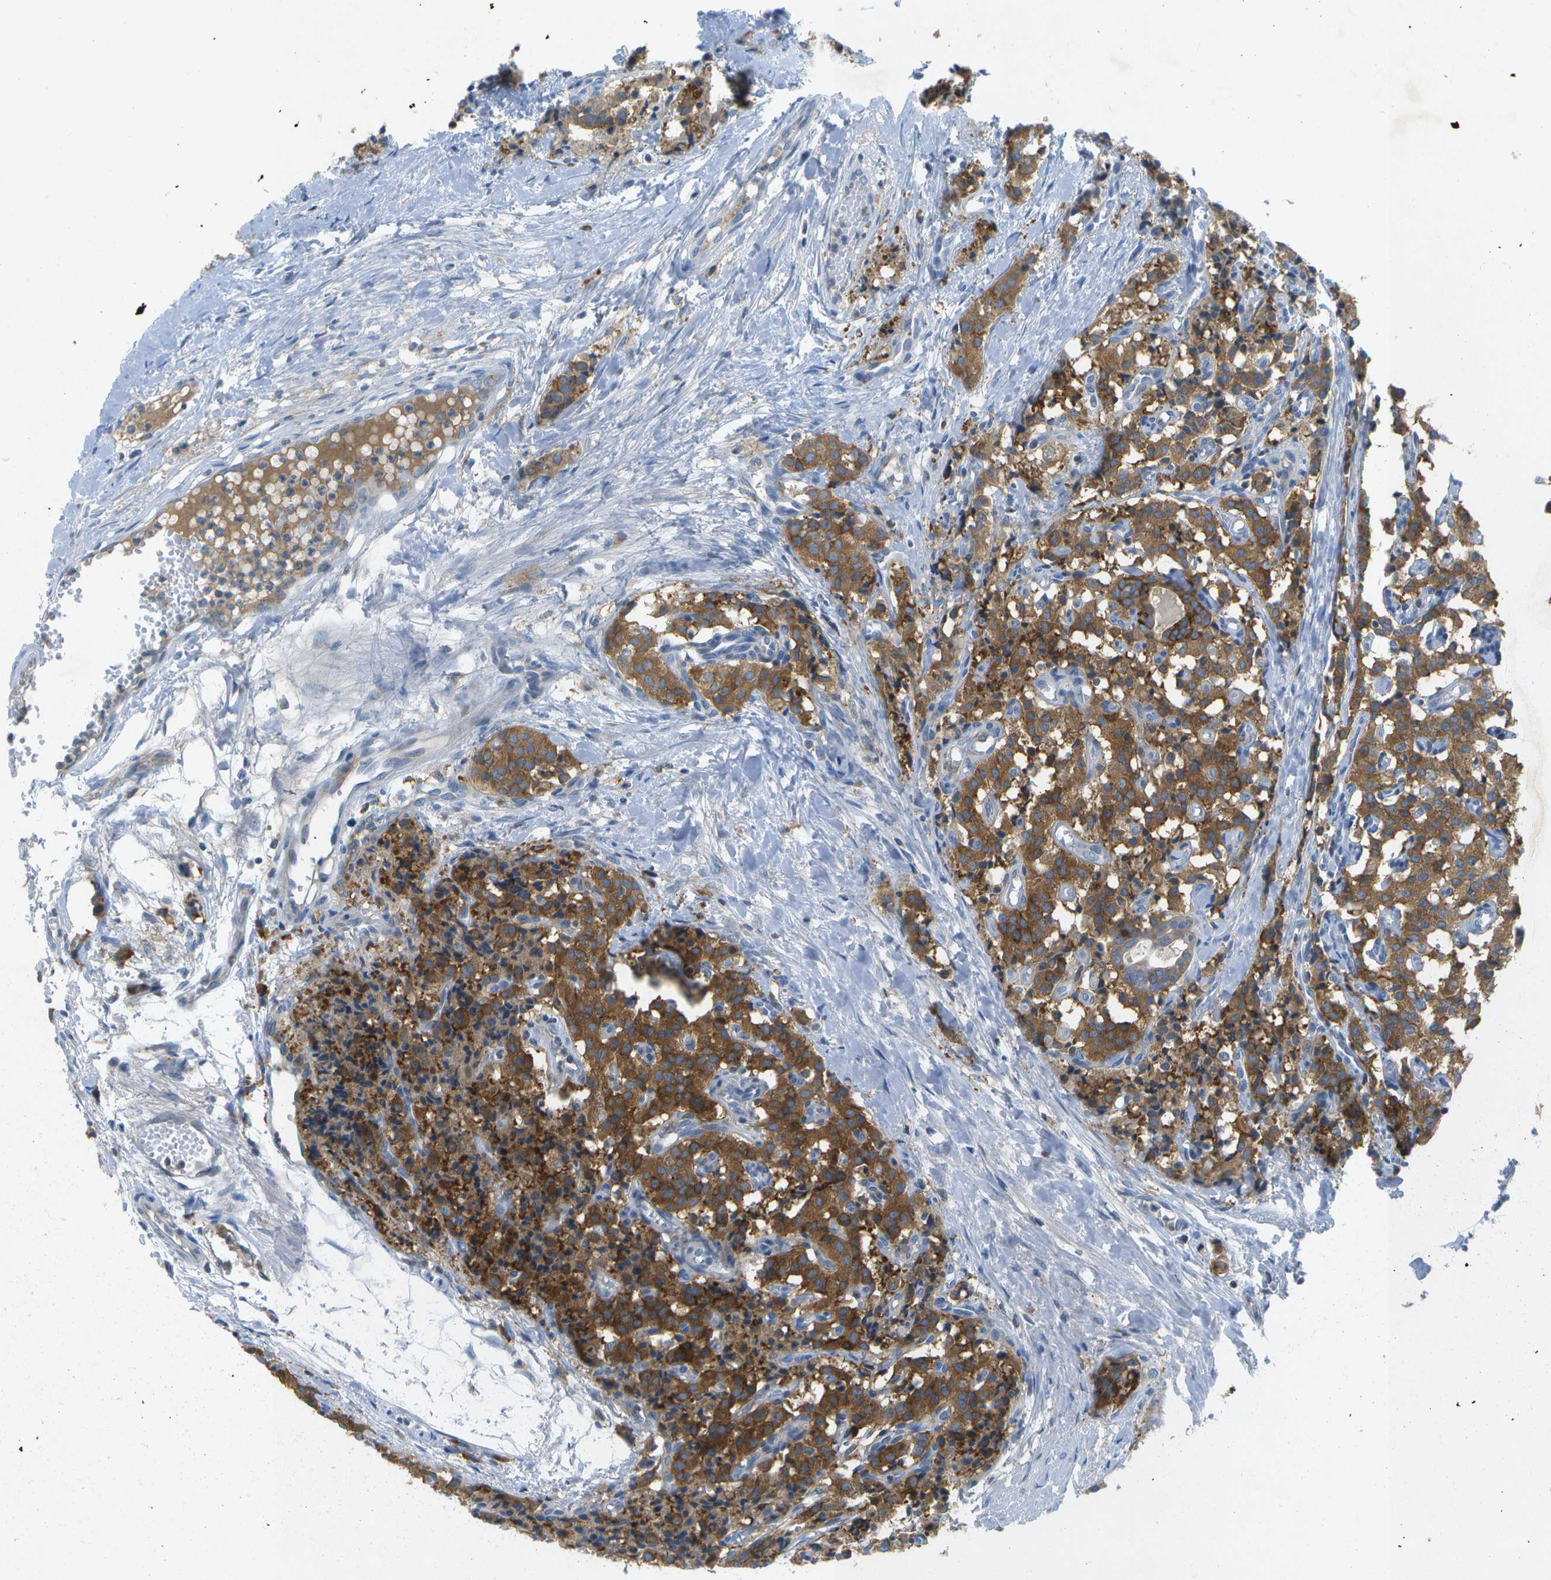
{"staining": {"intensity": "strong", "quantity": ">75%", "location": "cytoplasmic/membranous"}, "tissue": "carcinoid", "cell_type": "Tumor cells", "image_type": "cancer", "snomed": [{"axis": "morphology", "description": "Carcinoid, malignant, NOS"}, {"axis": "topography", "description": "Lung"}], "caption": "Immunohistochemical staining of carcinoid demonstrates strong cytoplasmic/membranous protein expression in about >75% of tumor cells. Immunohistochemistry stains the protein in brown and the nuclei are stained blue.", "gene": "WNK2", "patient": {"sex": "male", "age": 30}}